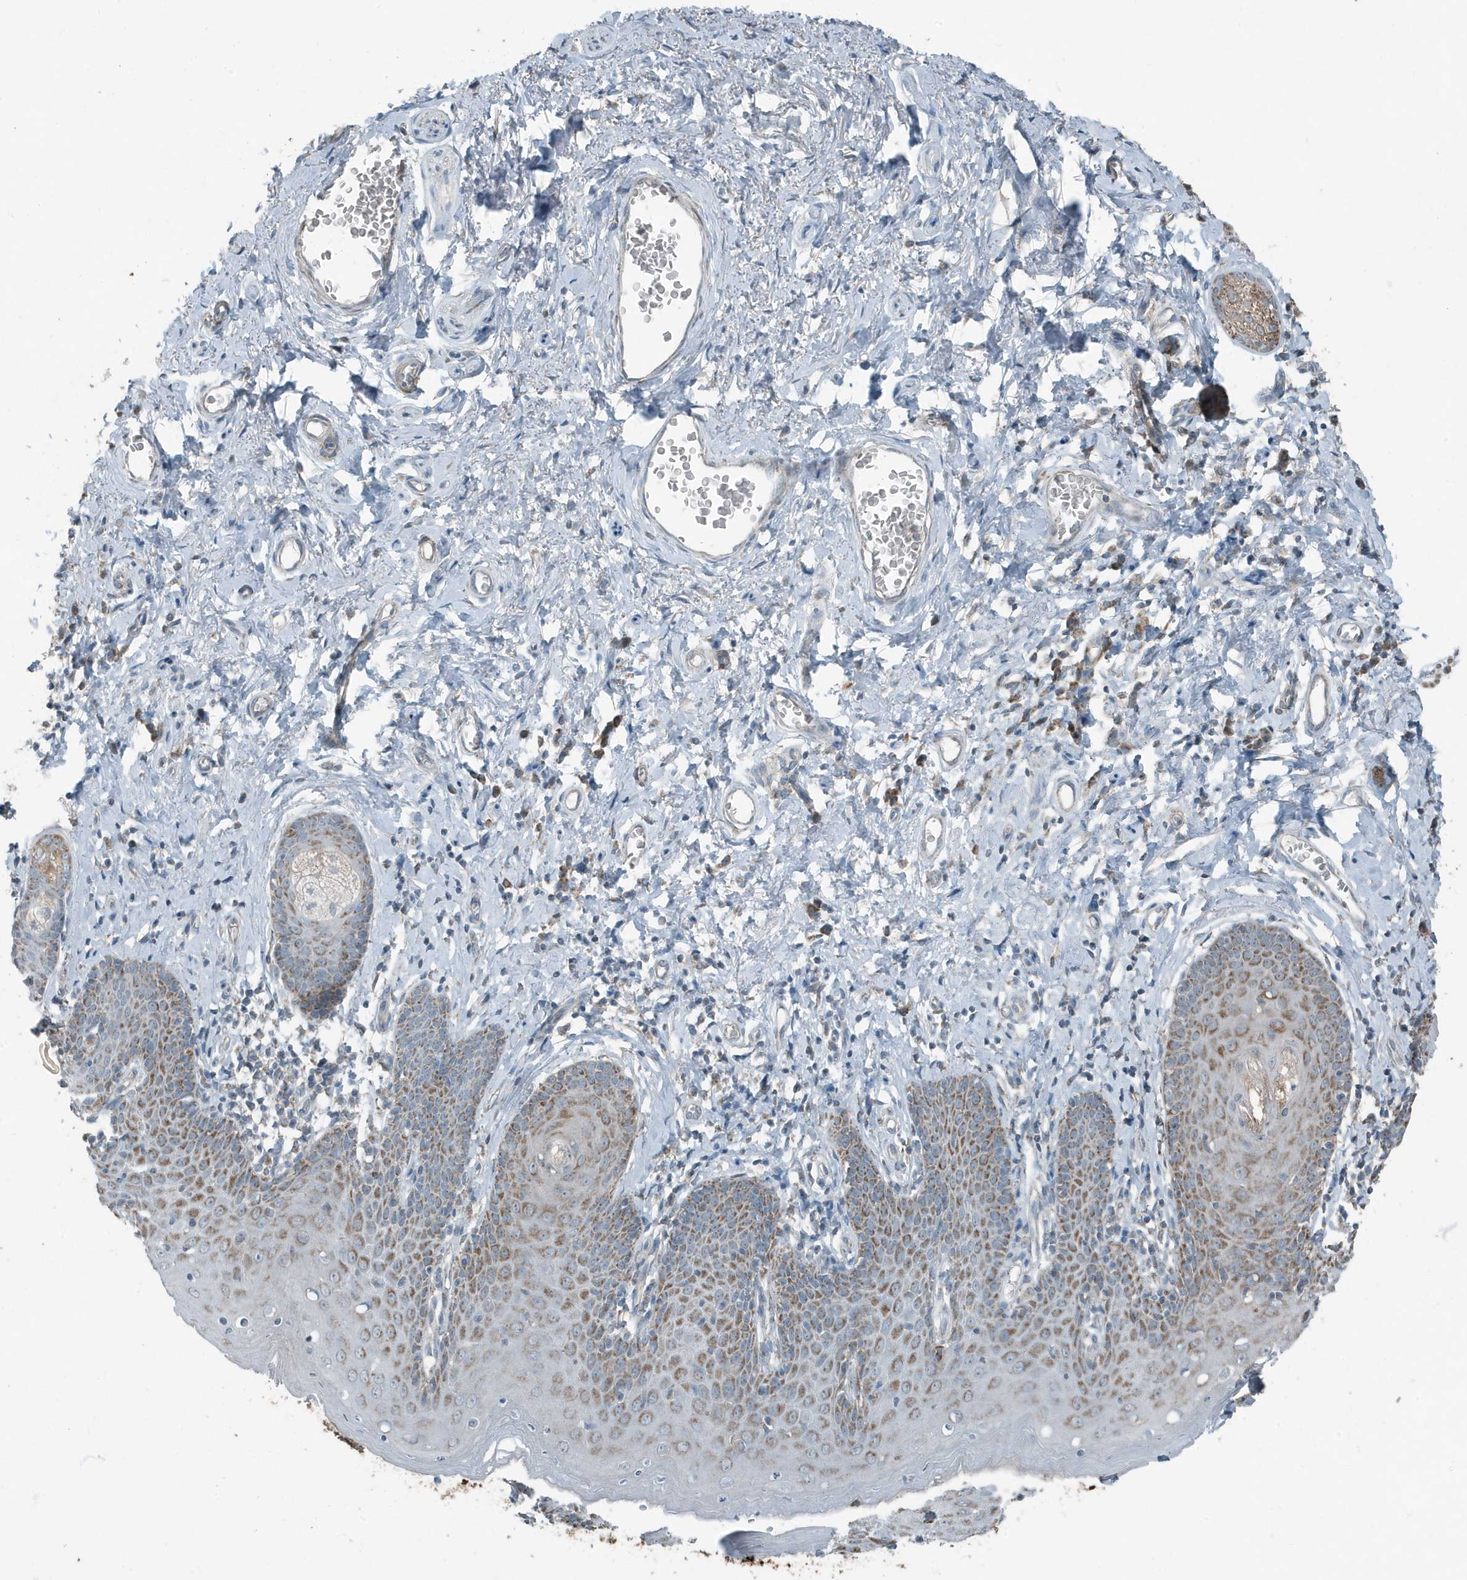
{"staining": {"intensity": "moderate", "quantity": ">75%", "location": "cytoplasmic/membranous"}, "tissue": "skin", "cell_type": "Epidermal cells", "image_type": "normal", "snomed": [{"axis": "morphology", "description": "Normal tissue, NOS"}, {"axis": "topography", "description": "Vulva"}], "caption": "Brown immunohistochemical staining in benign skin exhibits moderate cytoplasmic/membranous staining in approximately >75% of epidermal cells.", "gene": "MT", "patient": {"sex": "female", "age": 66}}